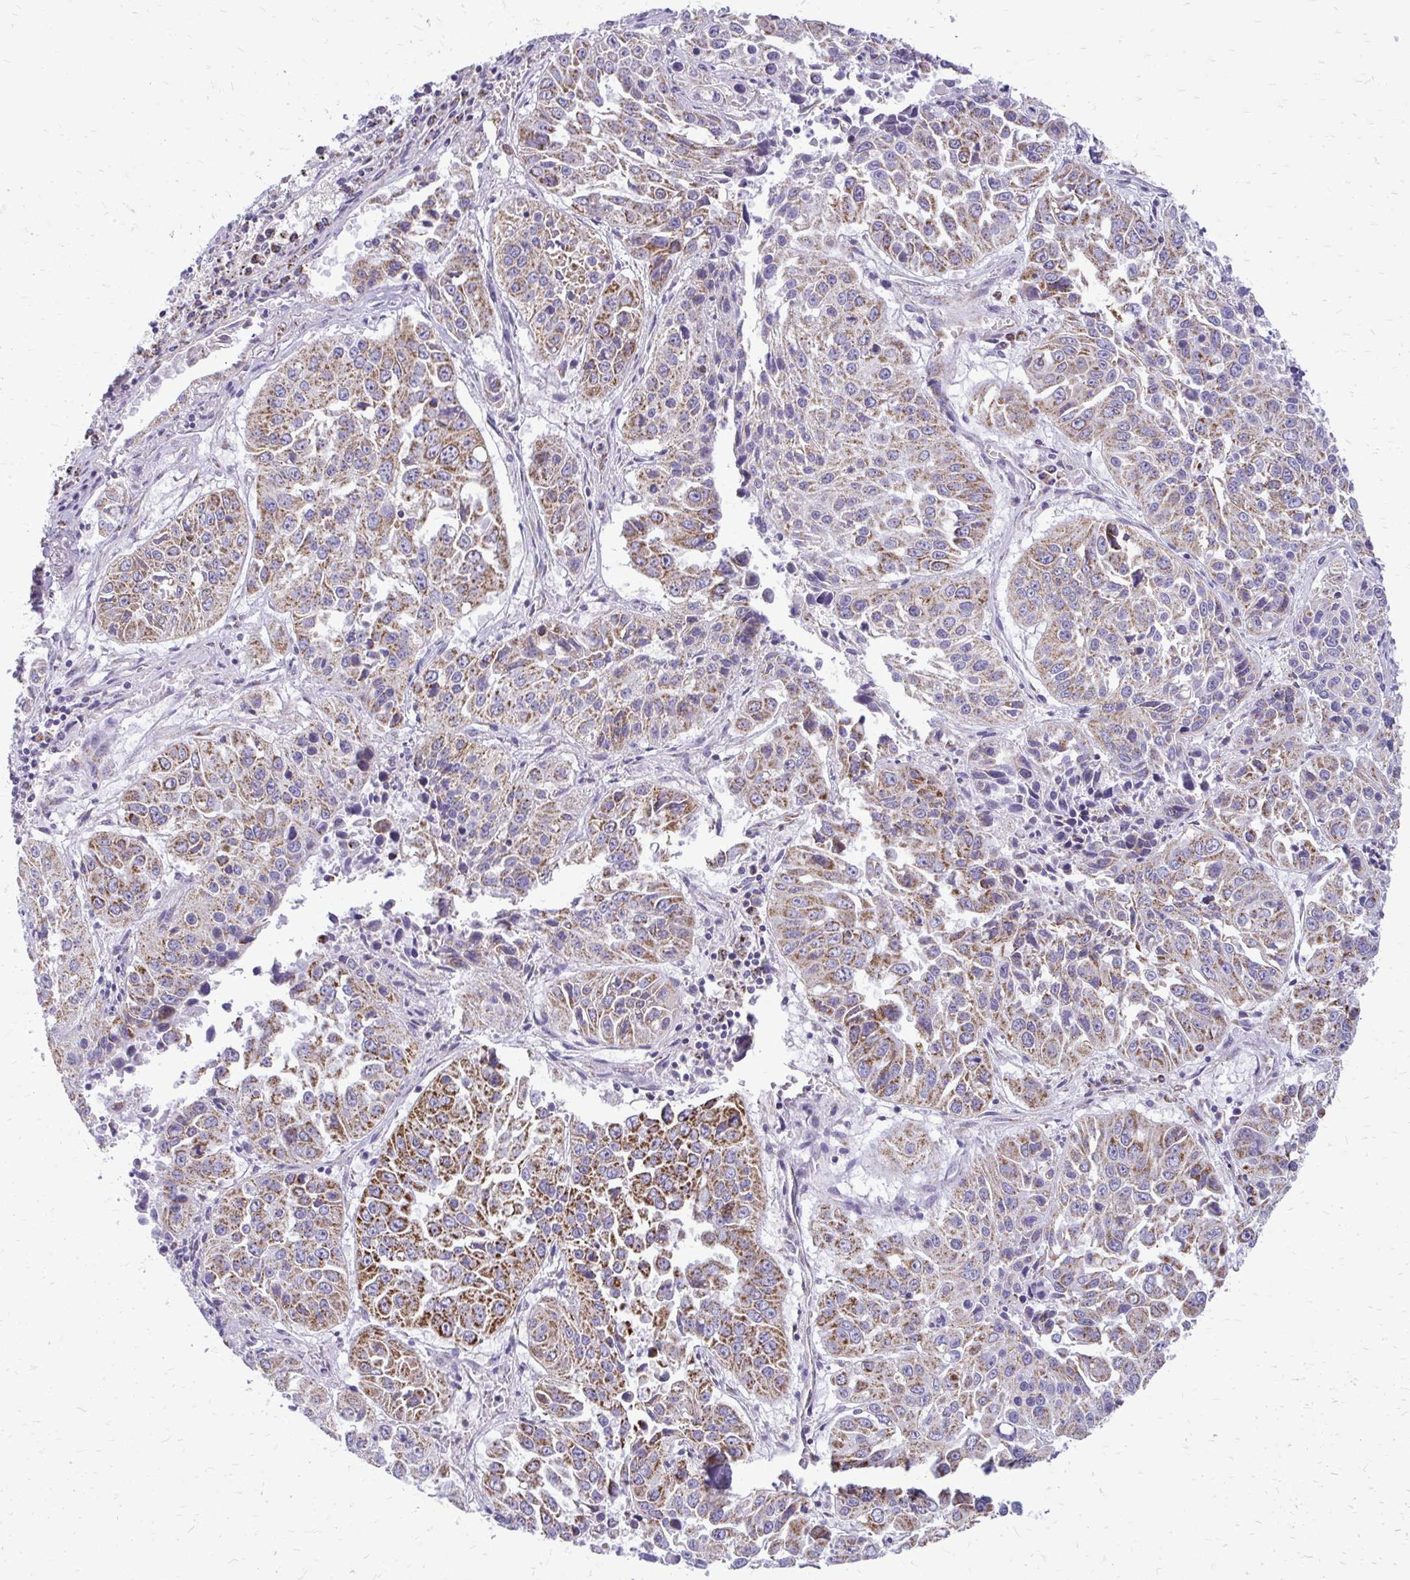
{"staining": {"intensity": "moderate", "quantity": ">75%", "location": "cytoplasmic/membranous"}, "tissue": "lung cancer", "cell_type": "Tumor cells", "image_type": "cancer", "snomed": [{"axis": "morphology", "description": "Squamous cell carcinoma, NOS"}, {"axis": "topography", "description": "Lung"}], "caption": "Immunohistochemistry (IHC) micrograph of squamous cell carcinoma (lung) stained for a protein (brown), which demonstrates medium levels of moderate cytoplasmic/membranous expression in approximately >75% of tumor cells.", "gene": "IFIT1", "patient": {"sex": "female", "age": 61}}